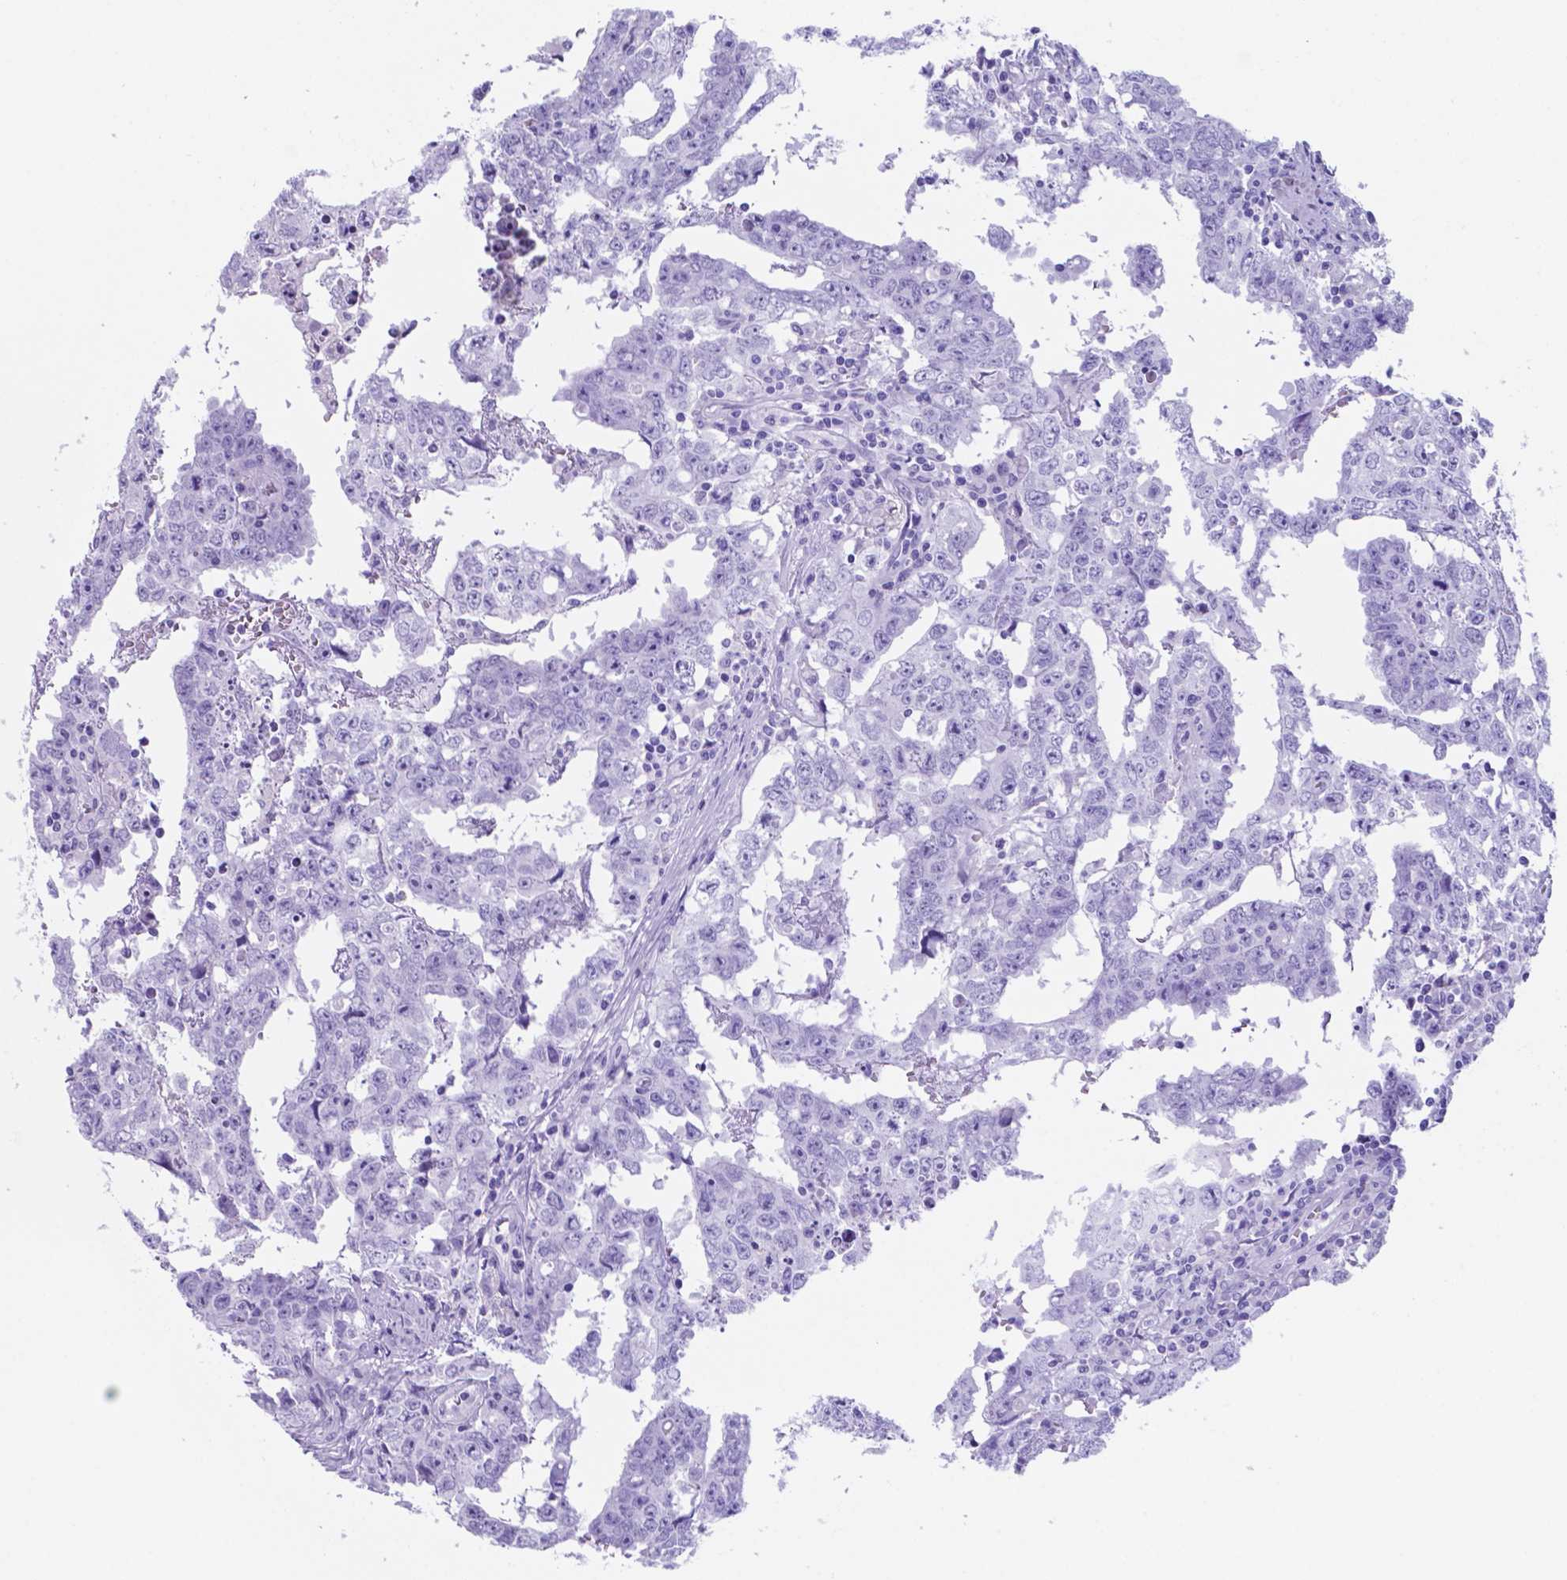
{"staining": {"intensity": "negative", "quantity": "none", "location": "none"}, "tissue": "testis cancer", "cell_type": "Tumor cells", "image_type": "cancer", "snomed": [{"axis": "morphology", "description": "Carcinoma, Embryonal, NOS"}, {"axis": "topography", "description": "Testis"}], "caption": "Immunohistochemical staining of testis cancer demonstrates no significant expression in tumor cells.", "gene": "DNAAF8", "patient": {"sex": "male", "age": 22}}